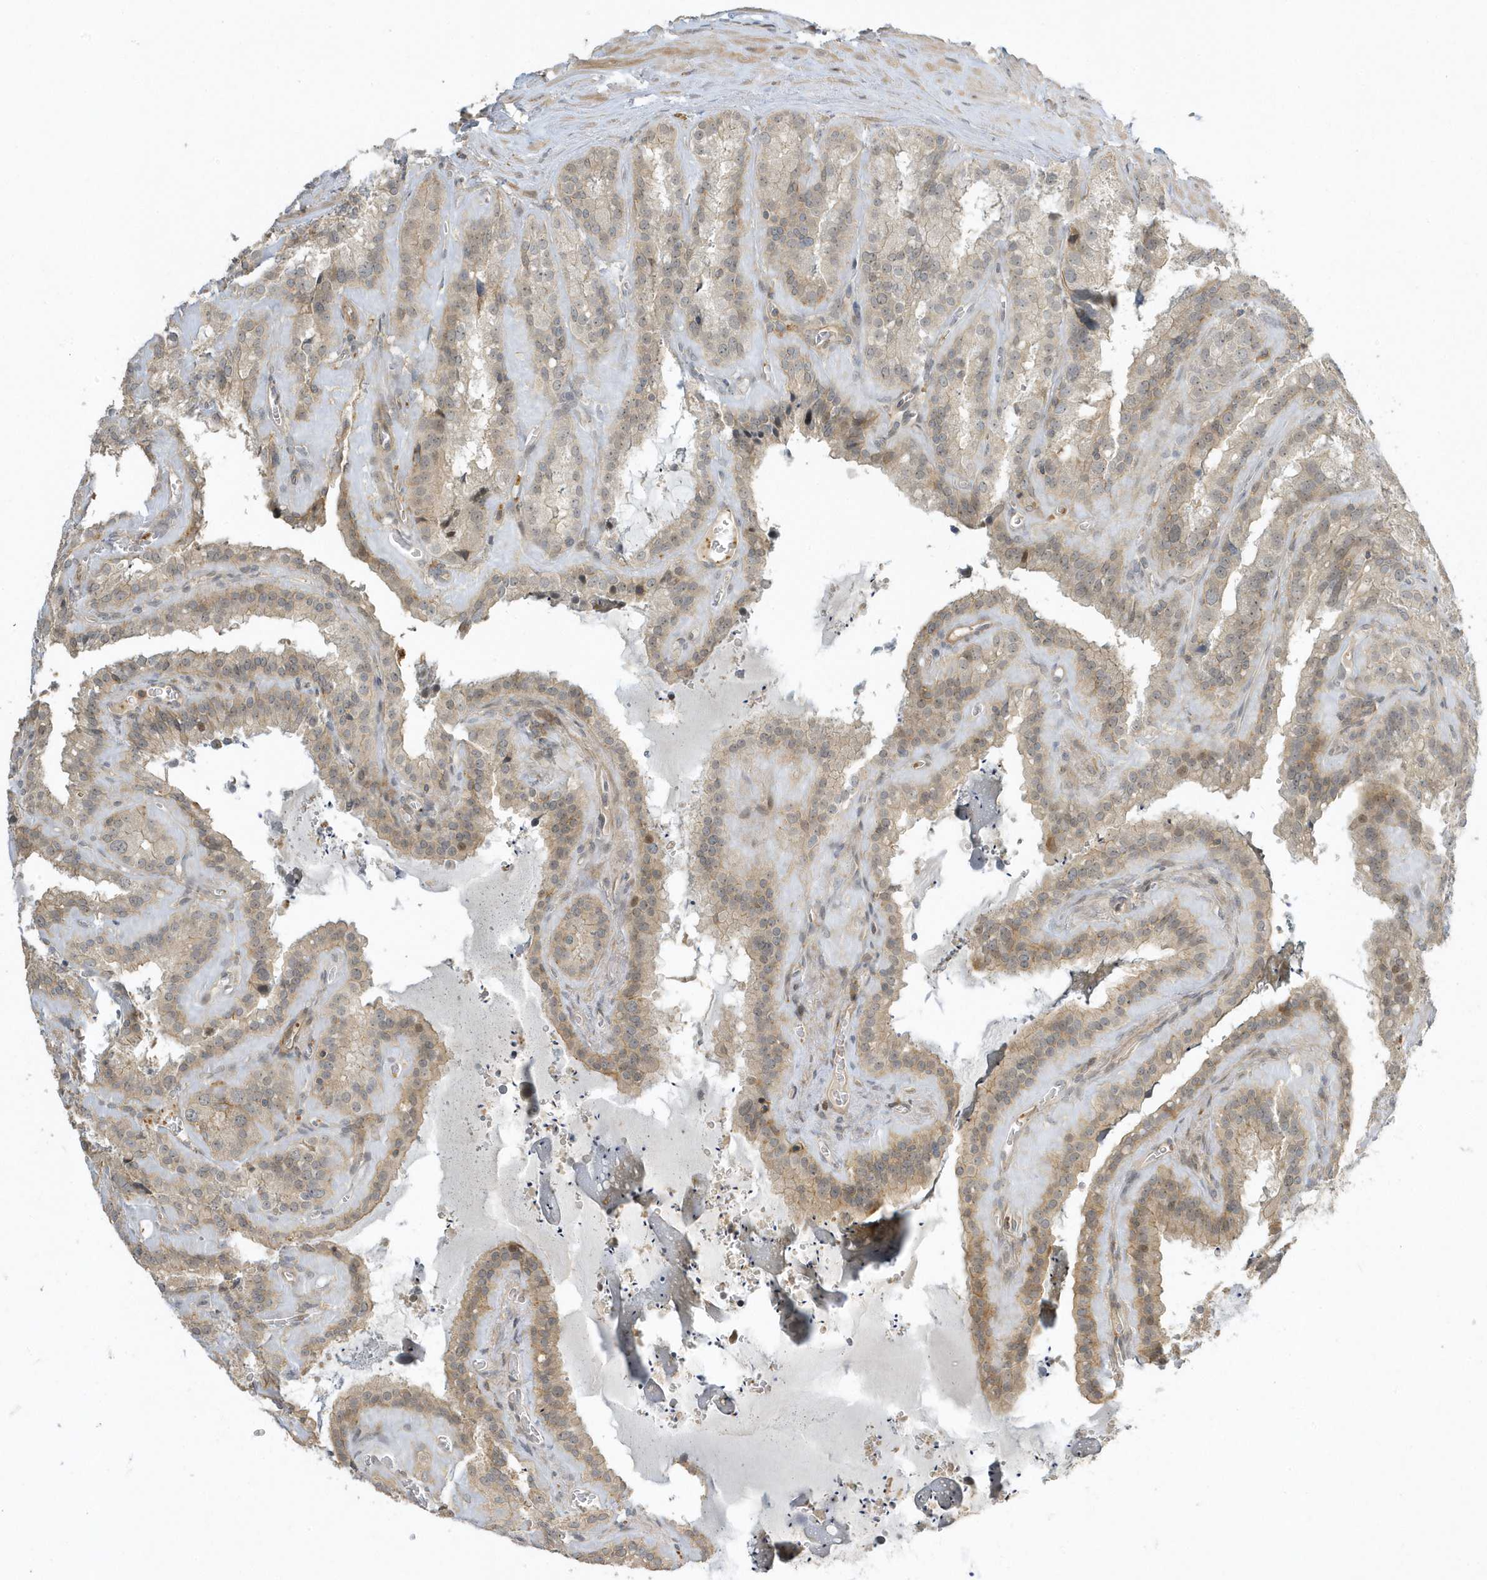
{"staining": {"intensity": "weak", "quantity": "25%-75%", "location": "cytoplasmic/membranous"}, "tissue": "seminal vesicle", "cell_type": "Glandular cells", "image_type": "normal", "snomed": [{"axis": "morphology", "description": "Normal tissue, NOS"}, {"axis": "topography", "description": "Prostate"}, {"axis": "topography", "description": "Seminal veicle"}], "caption": "Seminal vesicle stained for a protein displays weak cytoplasmic/membranous positivity in glandular cells. (DAB IHC, brown staining for protein, blue staining for nuclei).", "gene": "ZBTB8A", "patient": {"sex": "male", "age": 59}}